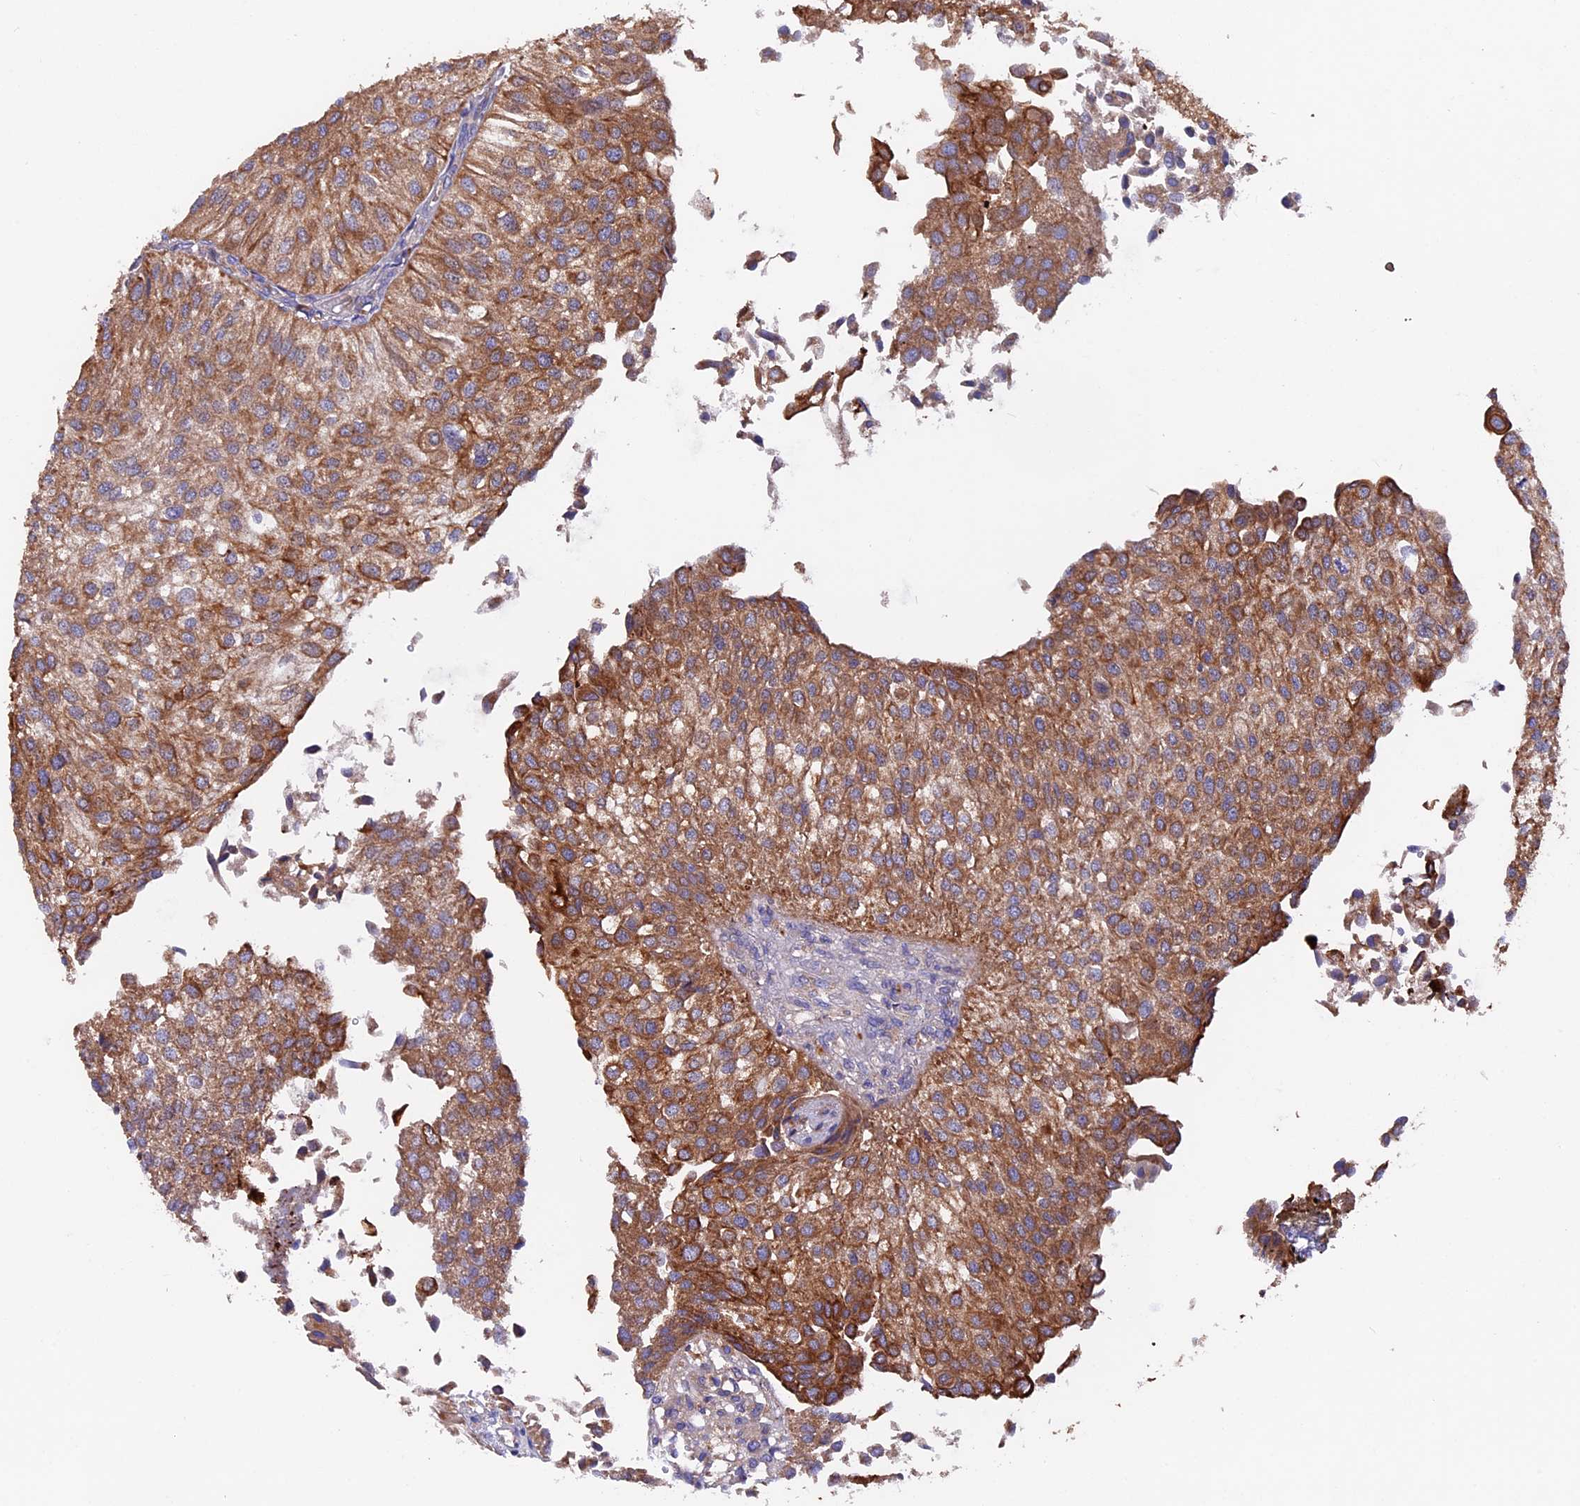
{"staining": {"intensity": "moderate", "quantity": ">75%", "location": "cytoplasmic/membranous"}, "tissue": "urothelial cancer", "cell_type": "Tumor cells", "image_type": "cancer", "snomed": [{"axis": "morphology", "description": "Urothelial carcinoma, Low grade"}, {"axis": "topography", "description": "Urinary bladder"}], "caption": "Urothelial carcinoma (low-grade) stained with a brown dye displays moderate cytoplasmic/membranous positive positivity in about >75% of tumor cells.", "gene": "PTPN9", "patient": {"sex": "female", "age": 89}}